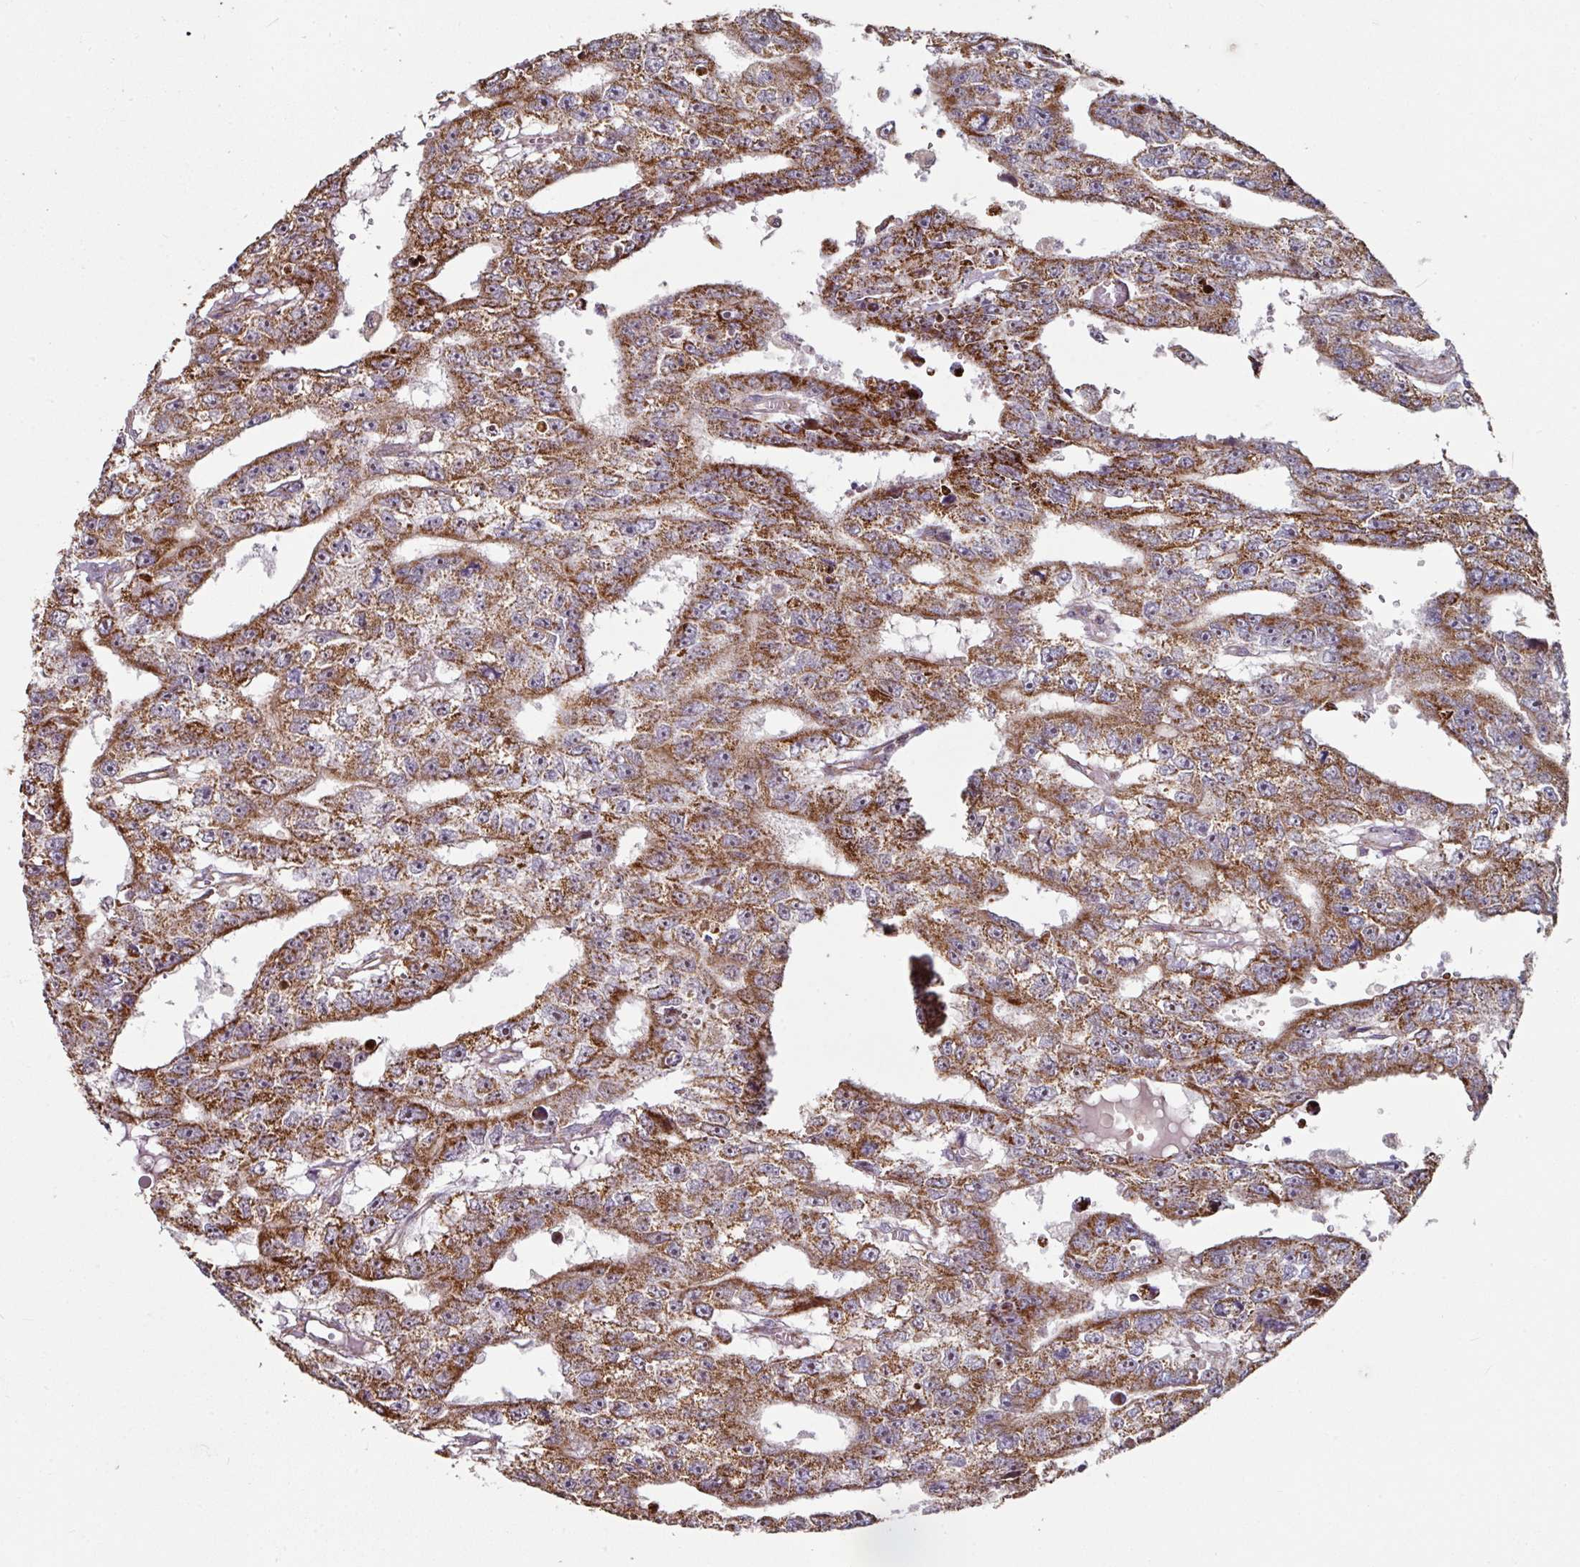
{"staining": {"intensity": "strong", "quantity": ">75%", "location": "cytoplasmic/membranous"}, "tissue": "testis cancer", "cell_type": "Tumor cells", "image_type": "cancer", "snomed": [{"axis": "morphology", "description": "Carcinoma, Embryonal, NOS"}, {"axis": "topography", "description": "Testis"}], "caption": "IHC micrograph of neoplastic tissue: testis embryonal carcinoma stained using immunohistochemistry shows high levels of strong protein expression localized specifically in the cytoplasmic/membranous of tumor cells, appearing as a cytoplasmic/membranous brown color.", "gene": "OR2D3", "patient": {"sex": "male", "age": 20}}